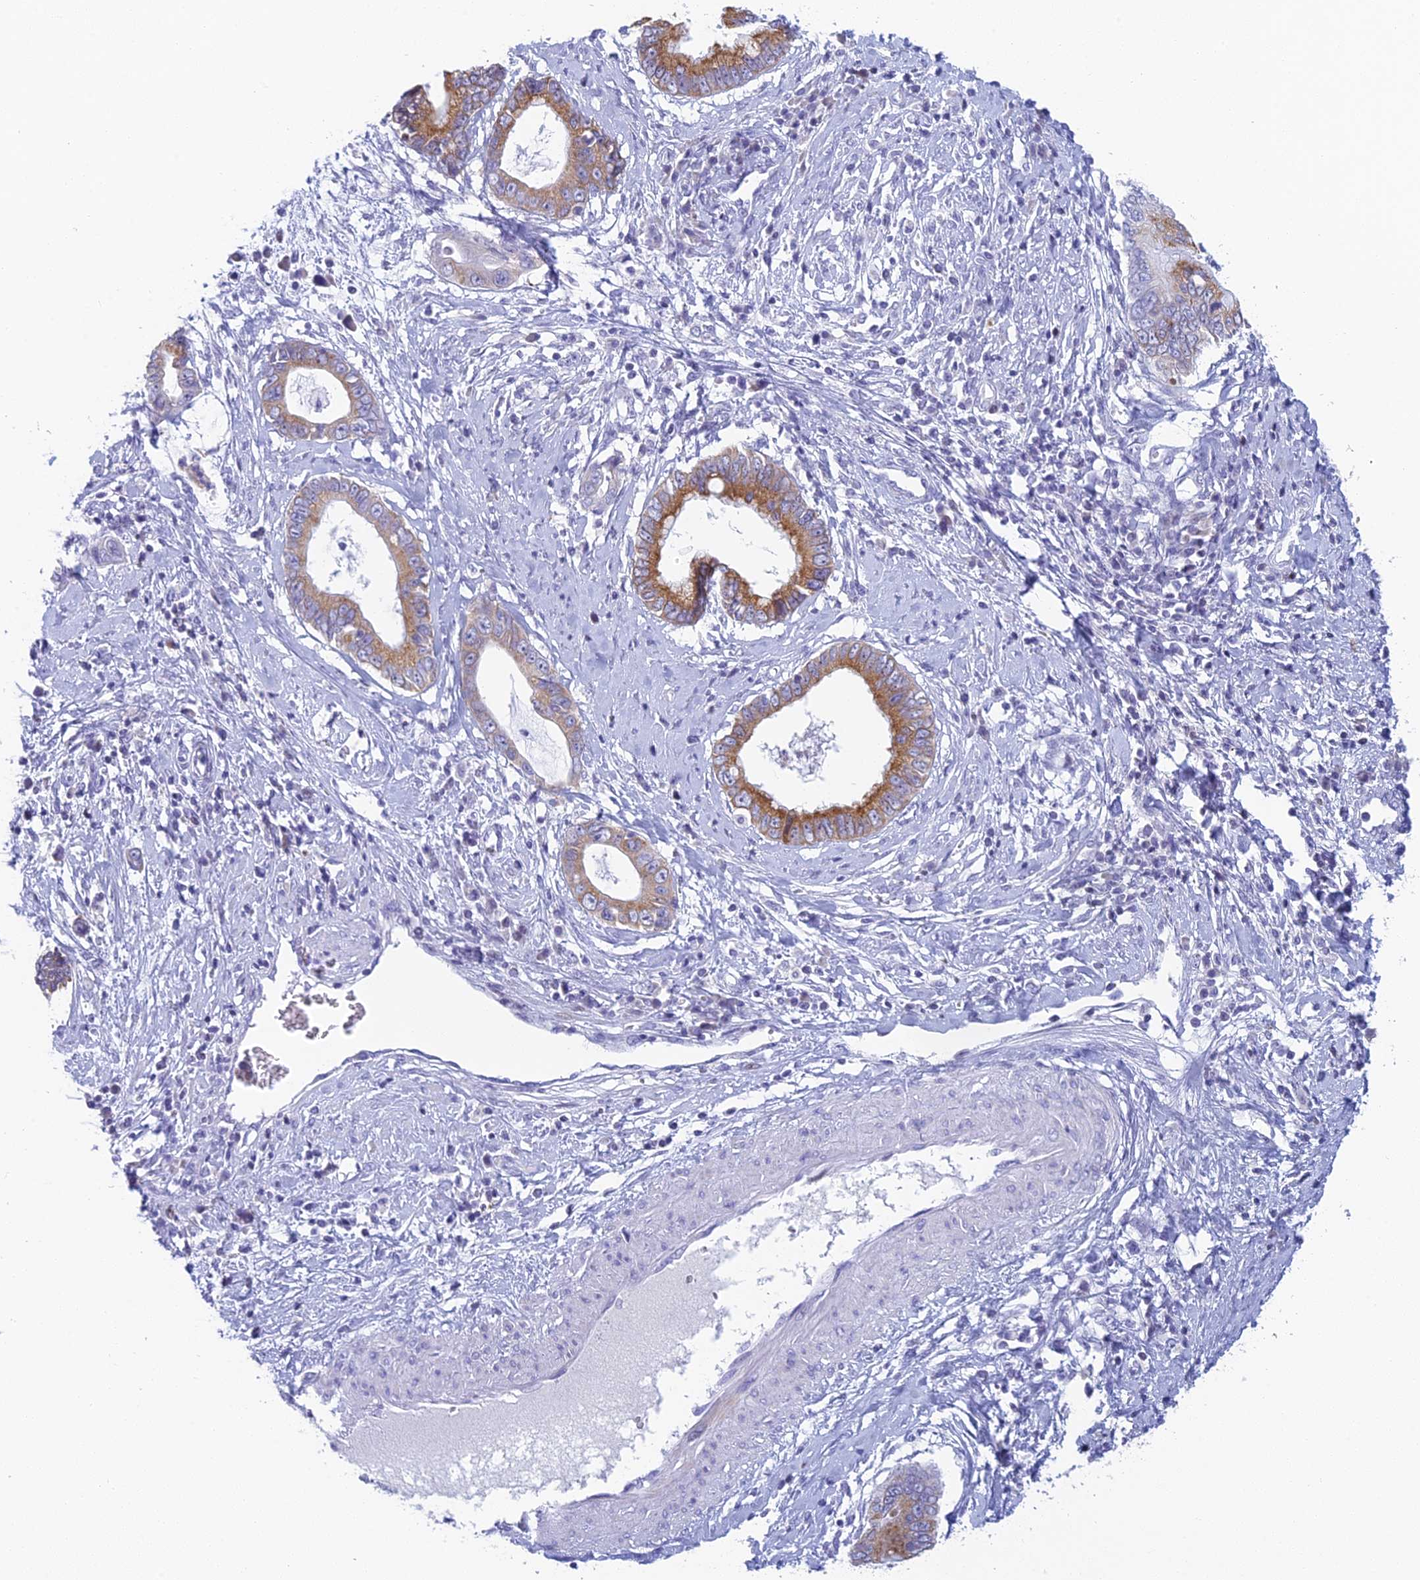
{"staining": {"intensity": "moderate", "quantity": ">75%", "location": "cytoplasmic/membranous"}, "tissue": "cervical cancer", "cell_type": "Tumor cells", "image_type": "cancer", "snomed": [{"axis": "morphology", "description": "Adenocarcinoma, NOS"}, {"axis": "topography", "description": "Cervix"}], "caption": "Tumor cells show medium levels of moderate cytoplasmic/membranous expression in approximately >75% of cells in human adenocarcinoma (cervical).", "gene": "REXO5", "patient": {"sex": "female", "age": 44}}